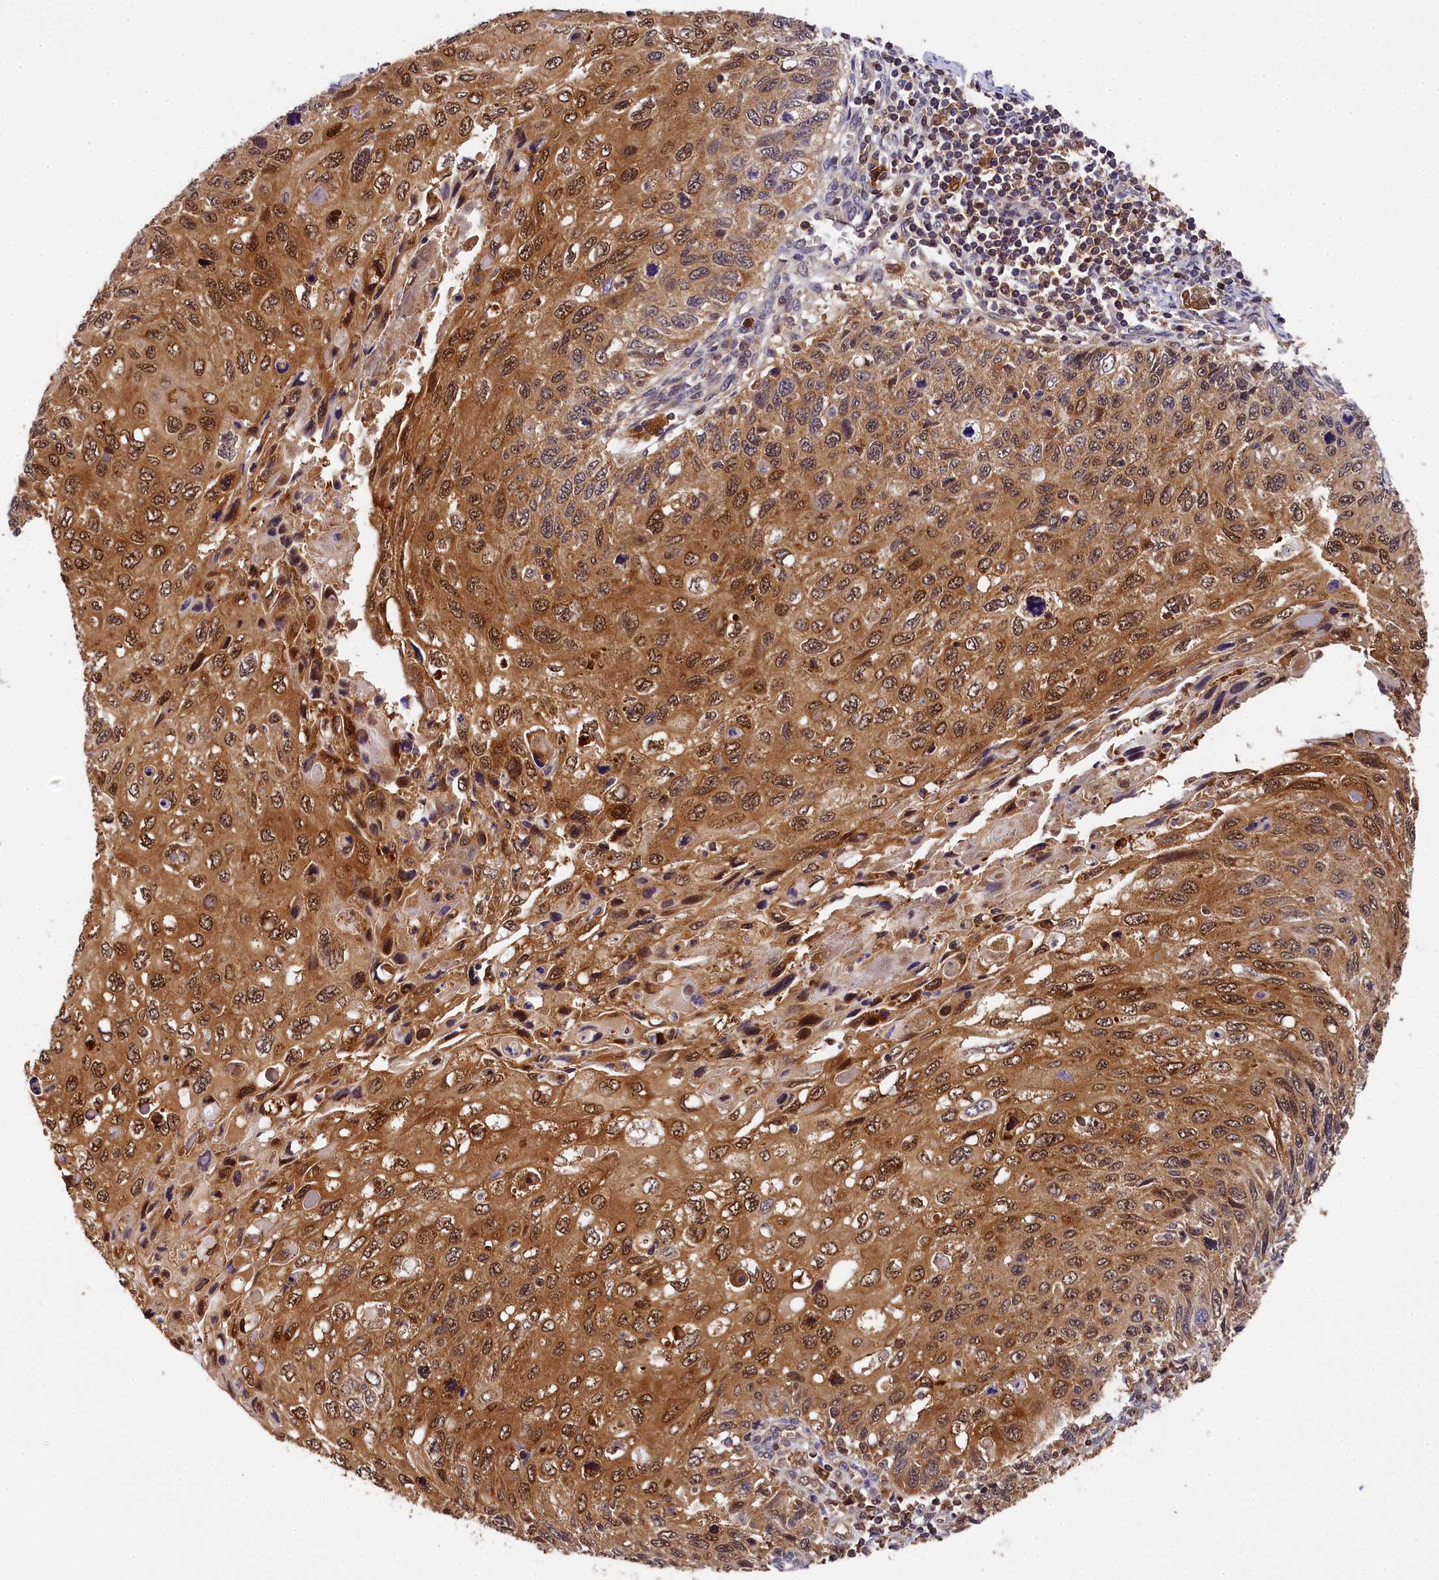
{"staining": {"intensity": "moderate", "quantity": ">75%", "location": "cytoplasmic/membranous,nuclear"}, "tissue": "cervical cancer", "cell_type": "Tumor cells", "image_type": "cancer", "snomed": [{"axis": "morphology", "description": "Squamous cell carcinoma, NOS"}, {"axis": "topography", "description": "Cervix"}], "caption": "IHC staining of cervical cancer, which demonstrates medium levels of moderate cytoplasmic/membranous and nuclear expression in approximately >75% of tumor cells indicating moderate cytoplasmic/membranous and nuclear protein positivity. The staining was performed using DAB (3,3'-diaminobenzidine) (brown) for protein detection and nuclei were counterstained in hematoxylin (blue).", "gene": "EIF6", "patient": {"sex": "female", "age": 70}}